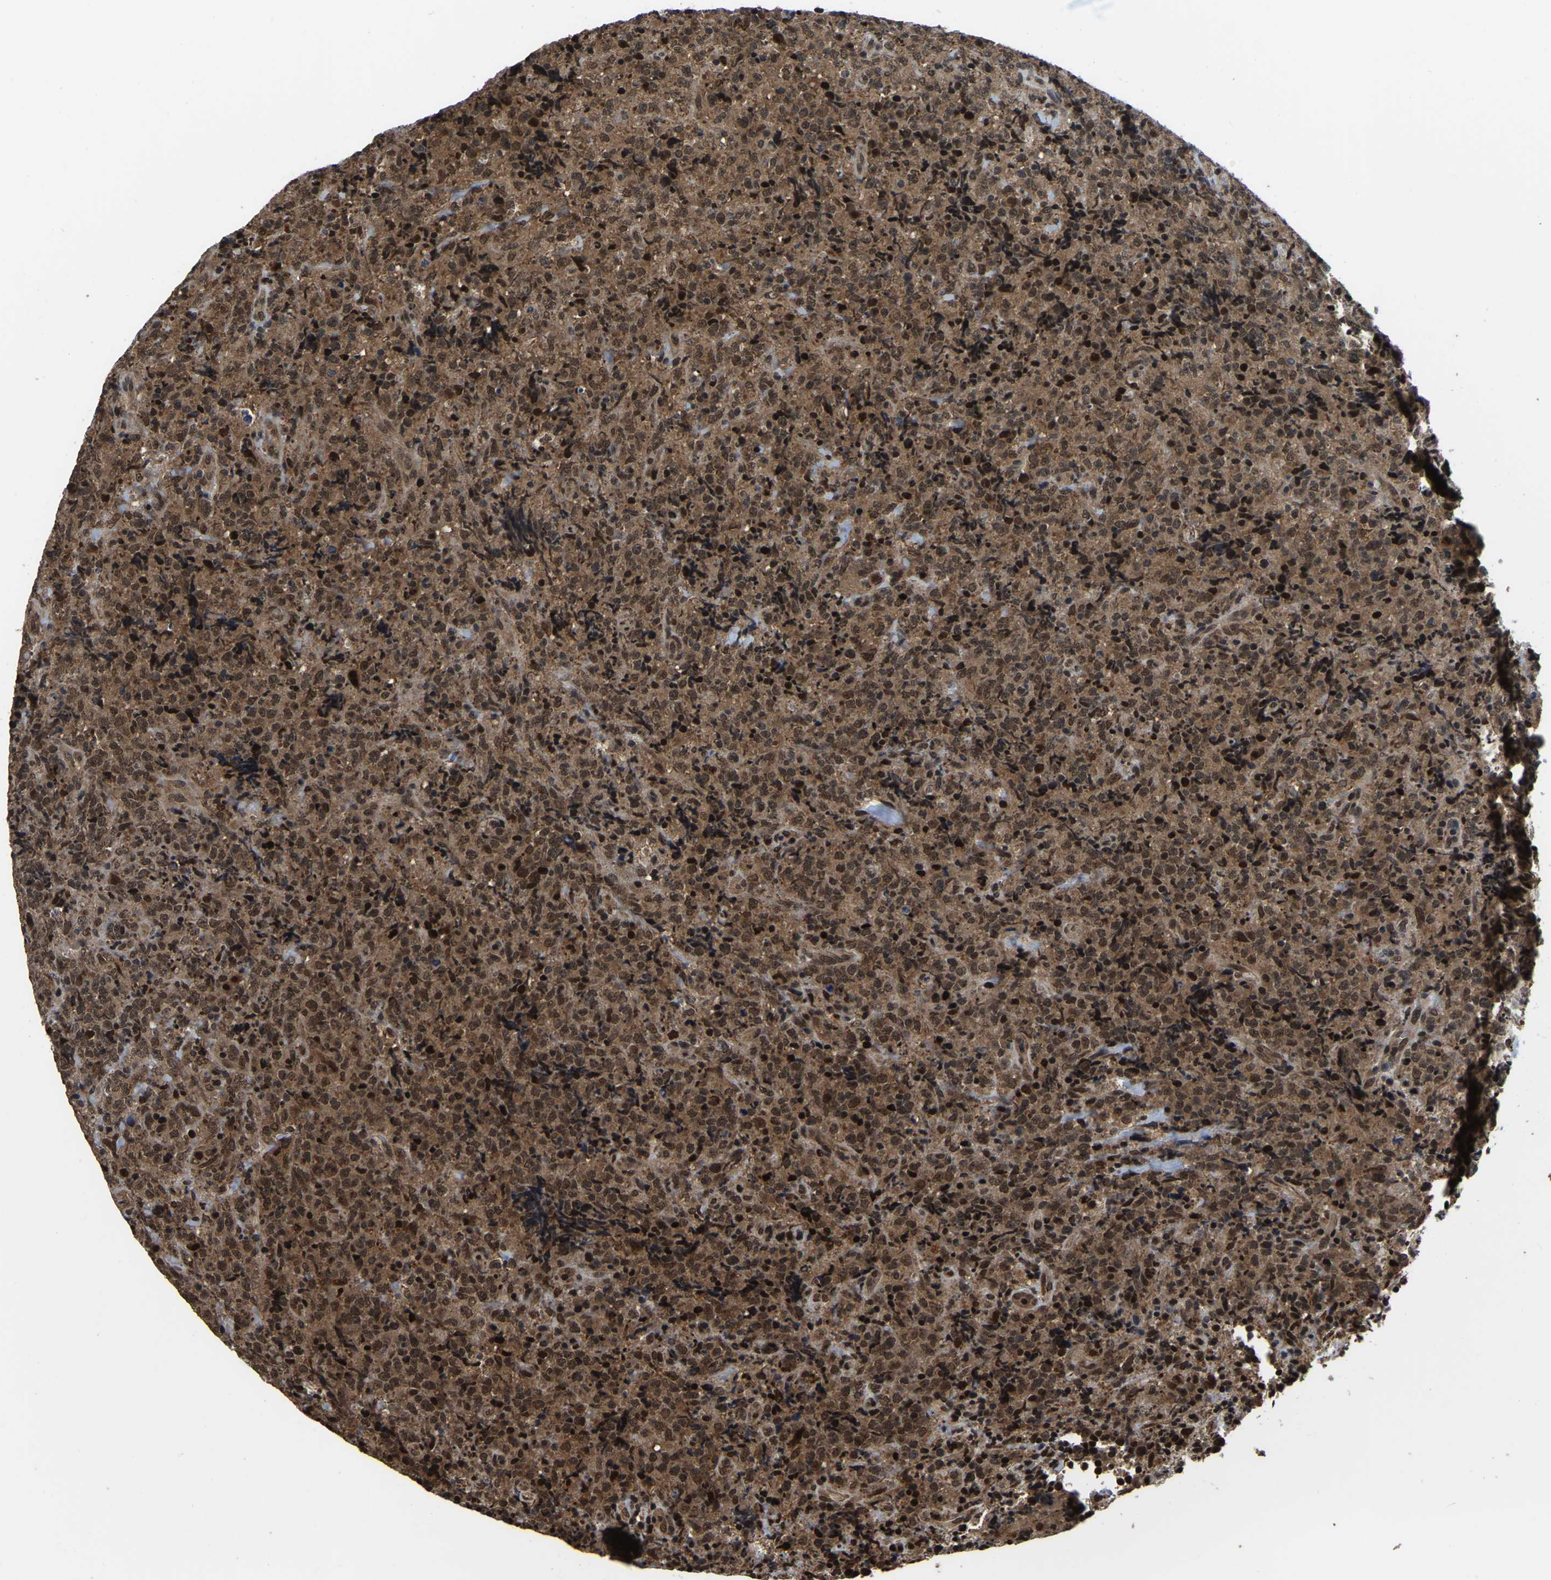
{"staining": {"intensity": "moderate", "quantity": ">75%", "location": "cytoplasmic/membranous,nuclear"}, "tissue": "lymphoma", "cell_type": "Tumor cells", "image_type": "cancer", "snomed": [{"axis": "morphology", "description": "Malignant lymphoma, non-Hodgkin's type, High grade"}, {"axis": "topography", "description": "Tonsil"}], "caption": "IHC histopathology image of human high-grade malignant lymphoma, non-Hodgkin's type stained for a protein (brown), which exhibits medium levels of moderate cytoplasmic/membranous and nuclear positivity in about >75% of tumor cells.", "gene": "CIAO1", "patient": {"sex": "female", "age": 36}}